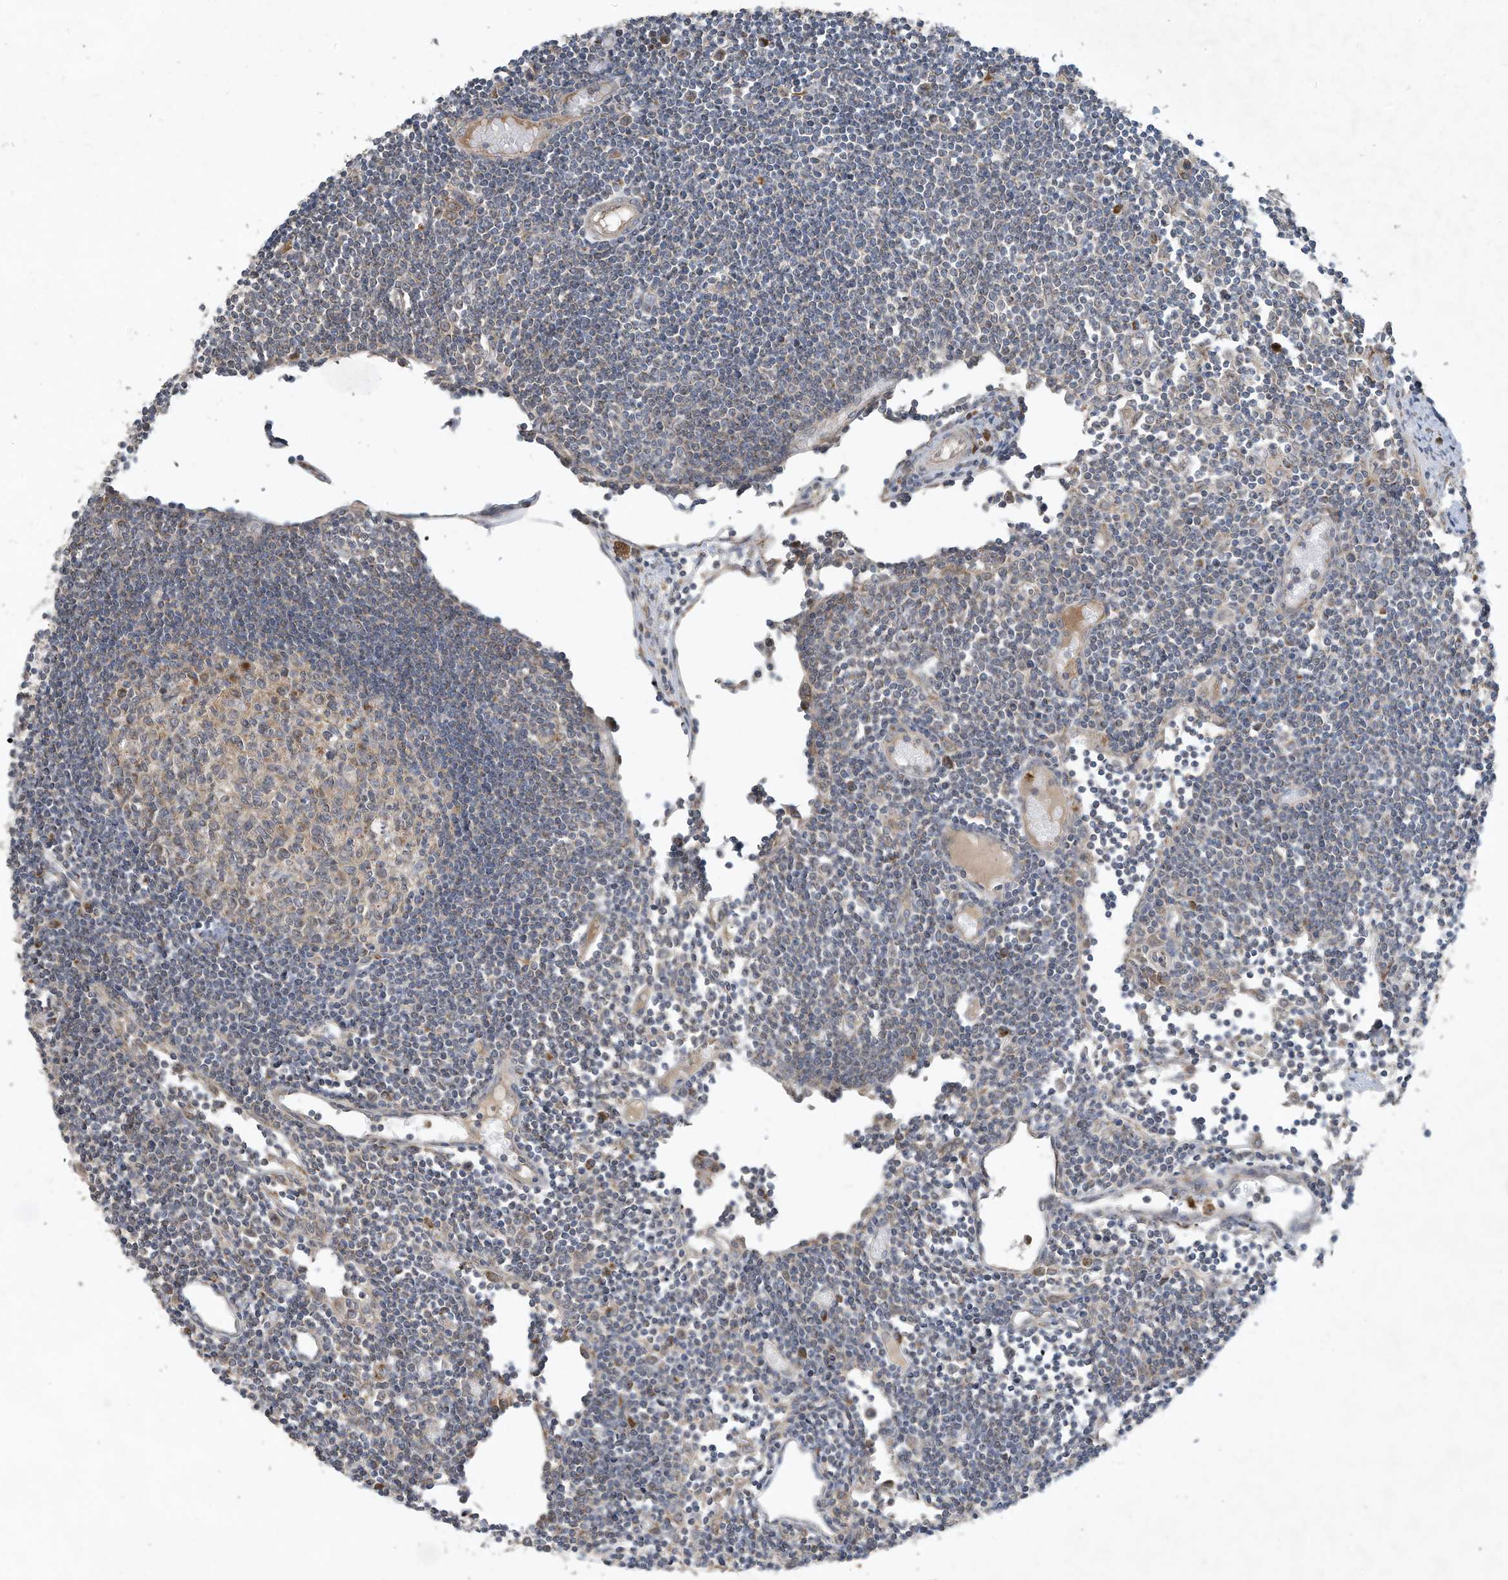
{"staining": {"intensity": "moderate", "quantity": "<25%", "location": "cytoplasmic/membranous"}, "tissue": "lymph node", "cell_type": "Germinal center cells", "image_type": "normal", "snomed": [{"axis": "morphology", "description": "Normal tissue, NOS"}, {"axis": "topography", "description": "Lymph node"}], "caption": "Brown immunohistochemical staining in normal human lymph node exhibits moderate cytoplasmic/membranous staining in about <25% of germinal center cells.", "gene": "C2orf74", "patient": {"sex": "female", "age": 11}}